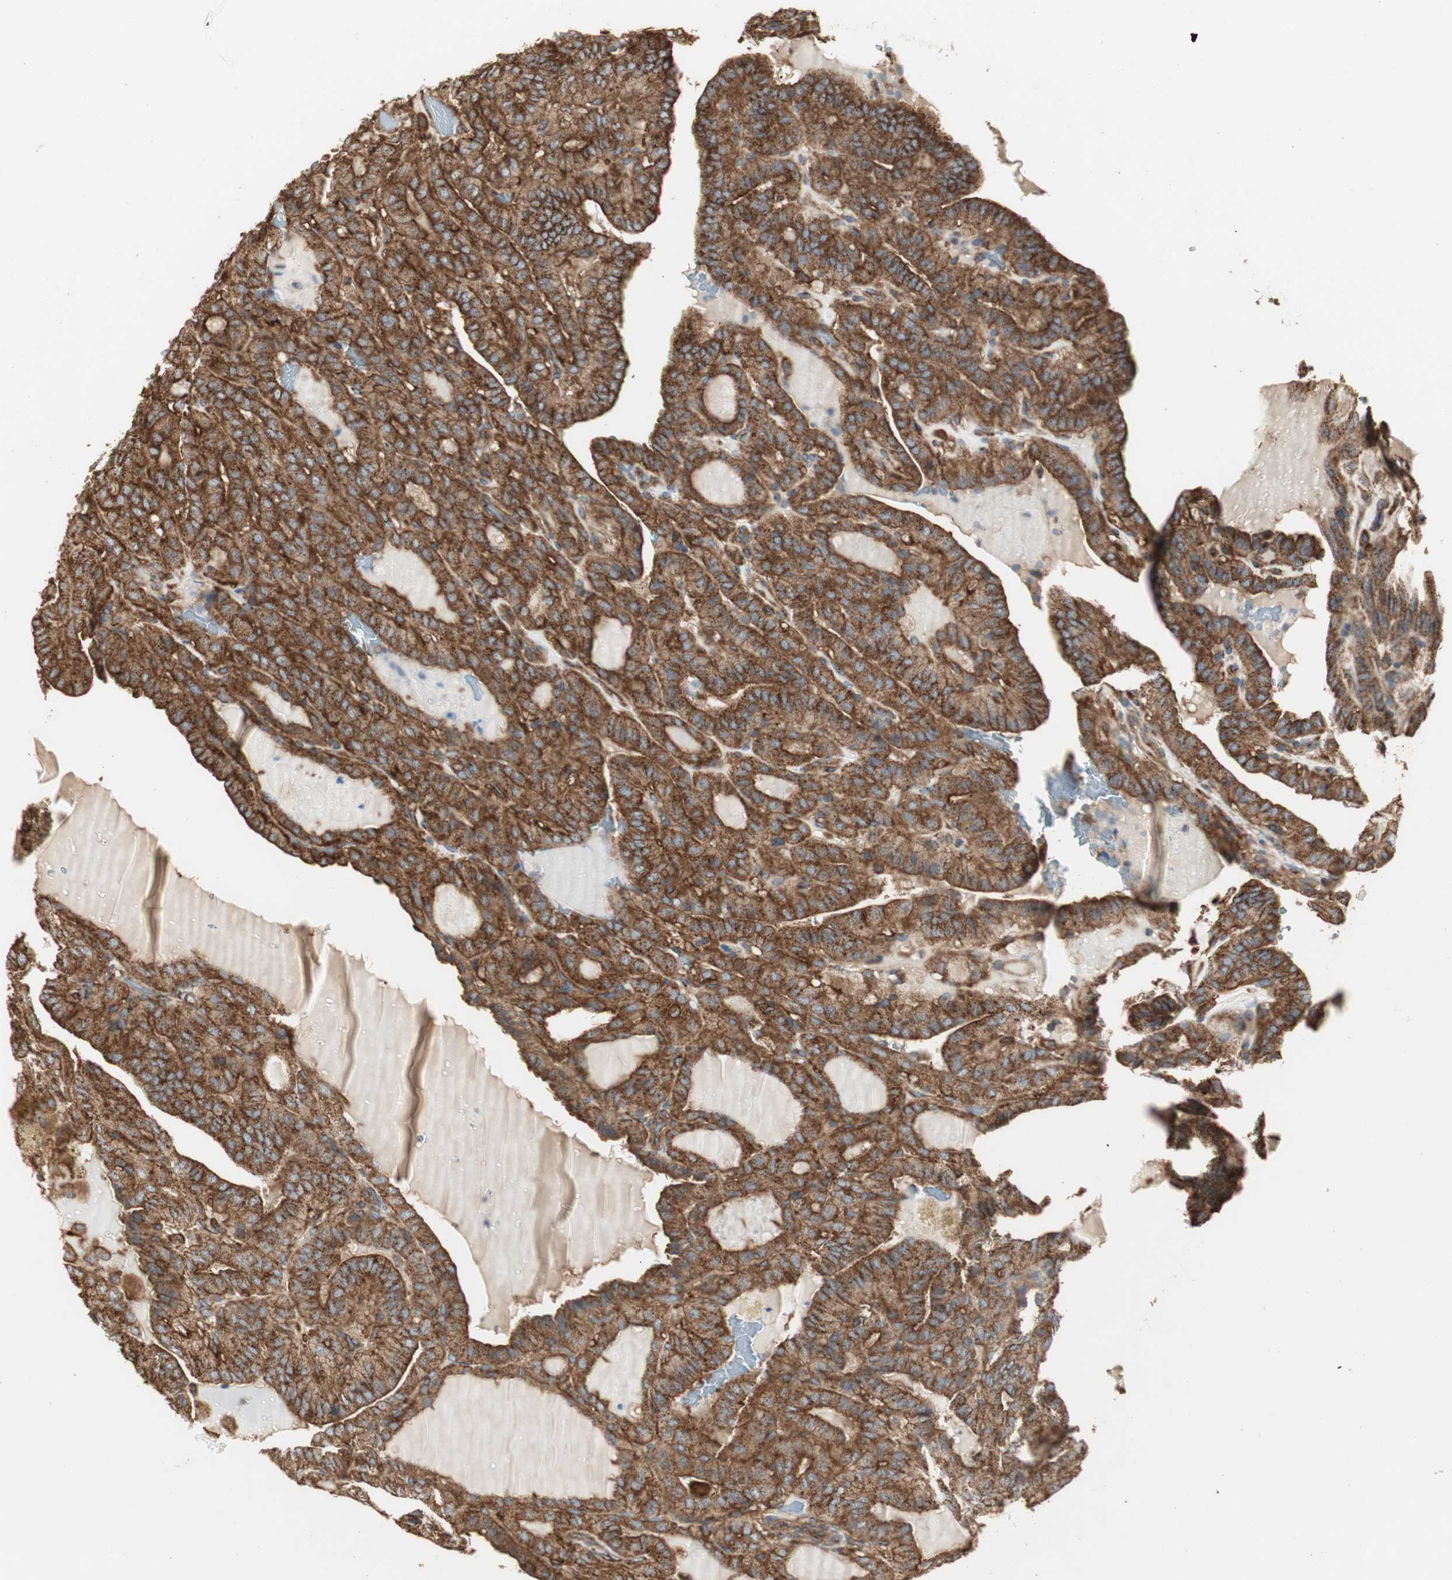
{"staining": {"intensity": "strong", "quantity": ">75%", "location": "cytoplasmic/membranous"}, "tissue": "thyroid cancer", "cell_type": "Tumor cells", "image_type": "cancer", "snomed": [{"axis": "morphology", "description": "Papillary adenocarcinoma, NOS"}, {"axis": "topography", "description": "Thyroid gland"}], "caption": "An immunohistochemistry (IHC) micrograph of tumor tissue is shown. Protein staining in brown labels strong cytoplasmic/membranous positivity in thyroid cancer within tumor cells.", "gene": "H6PD", "patient": {"sex": "male", "age": 77}}